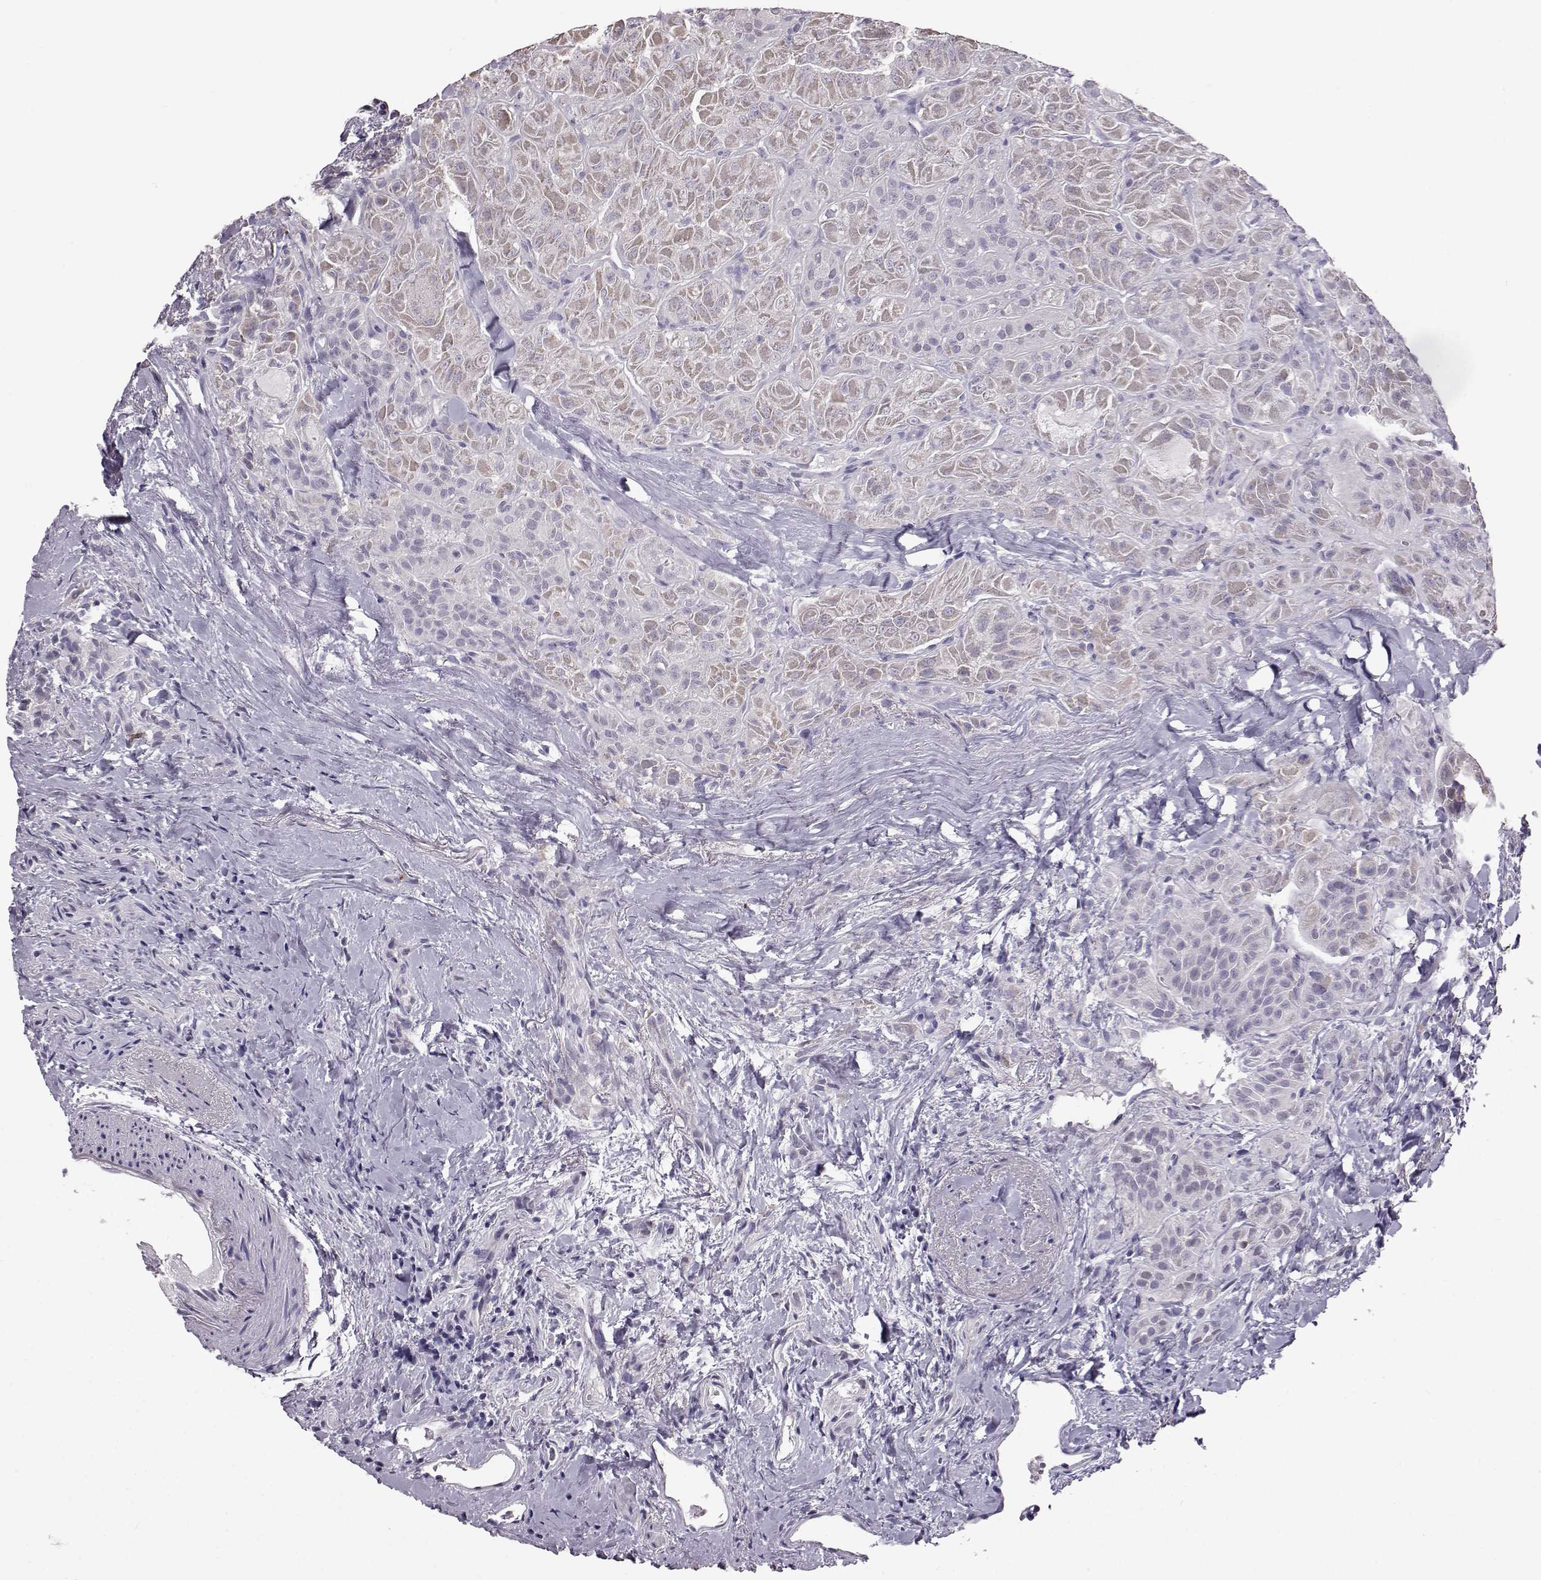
{"staining": {"intensity": "negative", "quantity": "none", "location": "none"}, "tissue": "thyroid cancer", "cell_type": "Tumor cells", "image_type": "cancer", "snomed": [{"axis": "morphology", "description": "Papillary adenocarcinoma, NOS"}, {"axis": "topography", "description": "Thyroid gland"}], "caption": "The IHC image has no significant staining in tumor cells of thyroid cancer (papillary adenocarcinoma) tissue. (Immunohistochemistry (ihc), brightfield microscopy, high magnification).", "gene": "ALDH3A1", "patient": {"sex": "female", "age": 45}}